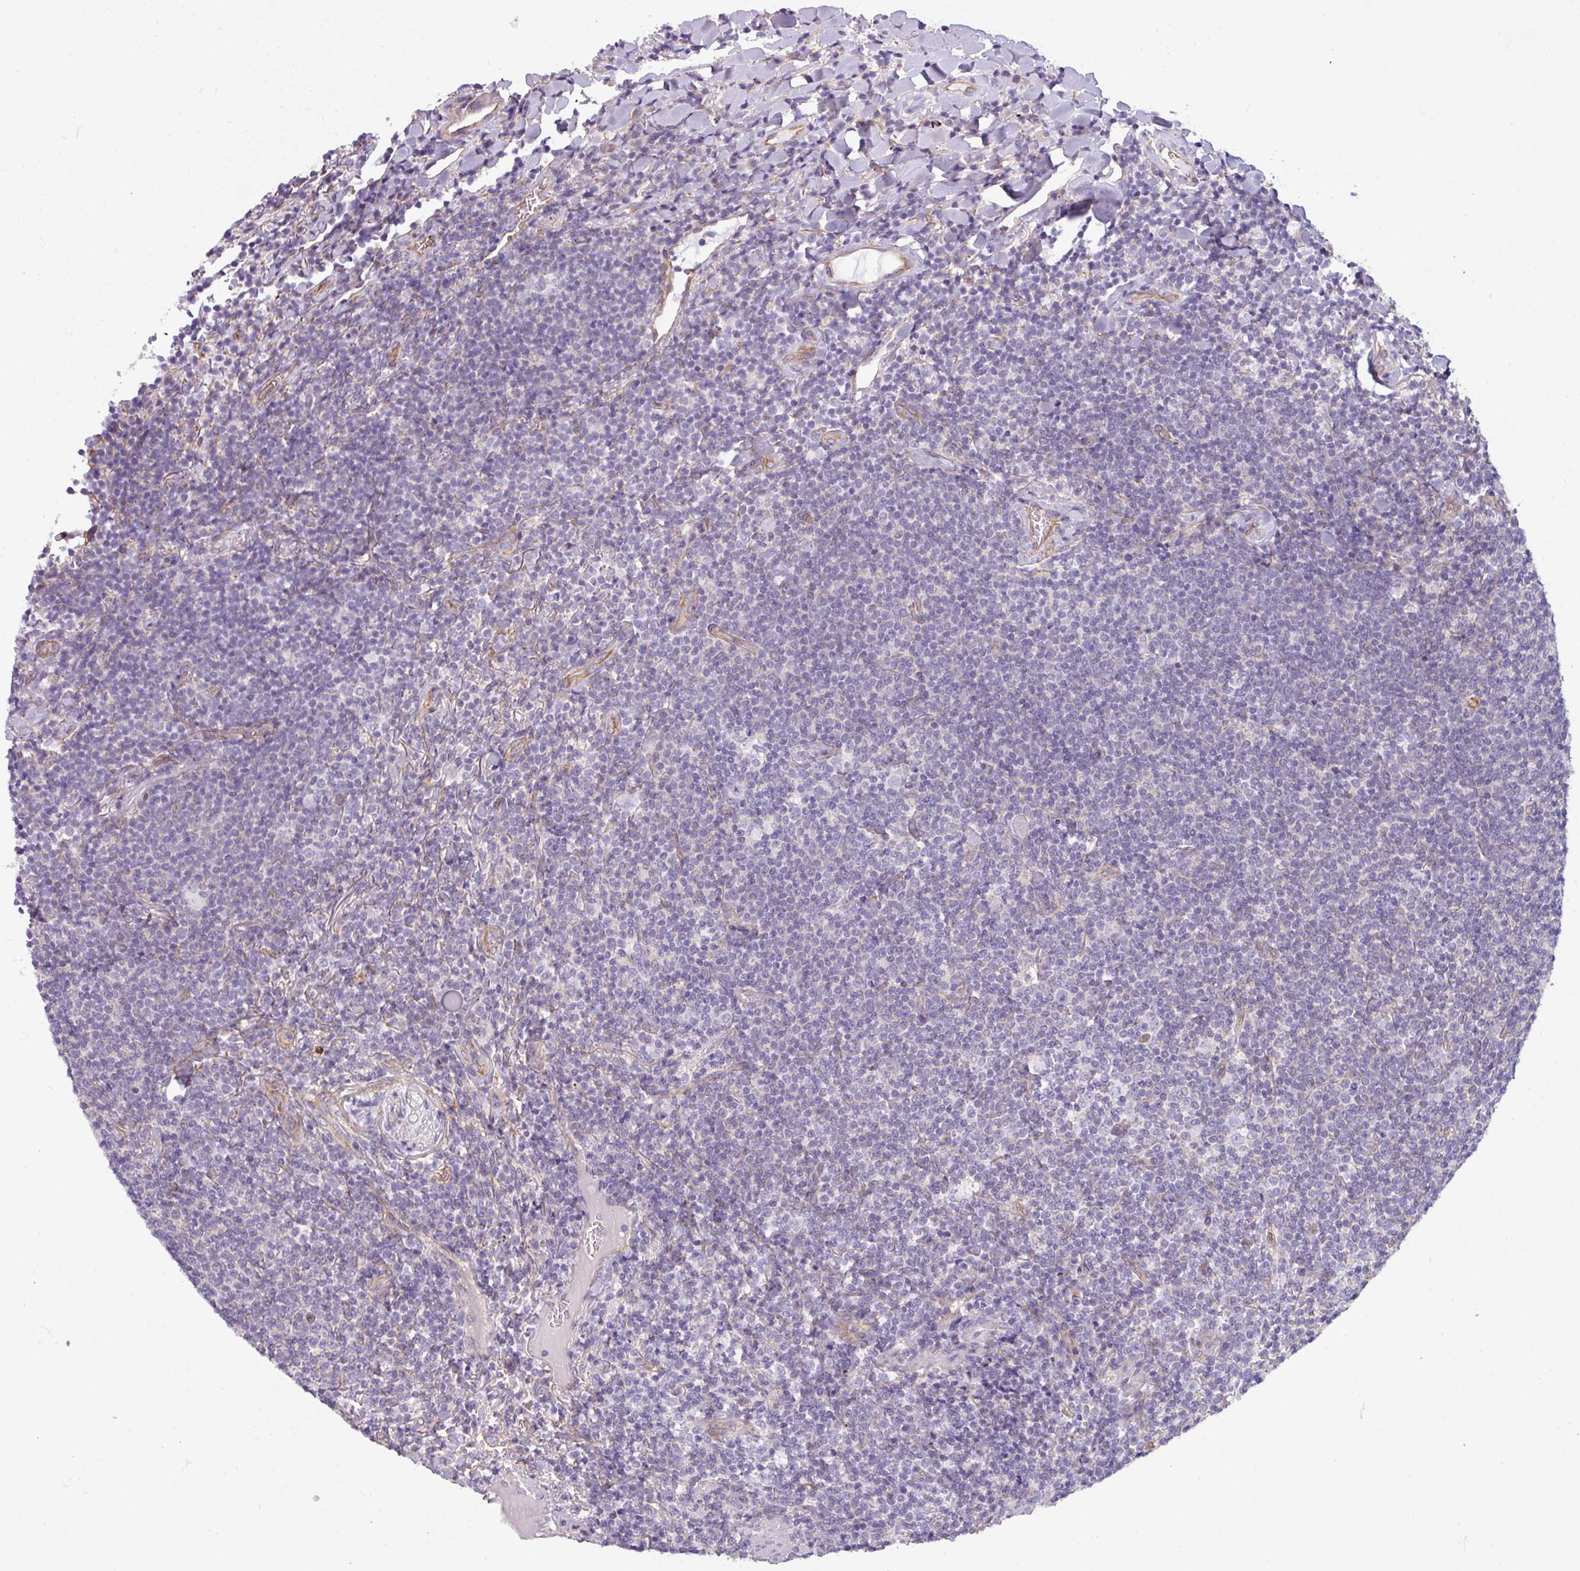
{"staining": {"intensity": "negative", "quantity": "none", "location": "none"}, "tissue": "lymphoma", "cell_type": "Tumor cells", "image_type": "cancer", "snomed": [{"axis": "morphology", "description": "Malignant lymphoma, non-Hodgkin's type, Low grade"}, {"axis": "topography", "description": "Lung"}], "caption": "Image shows no protein expression in tumor cells of malignant lymphoma, non-Hodgkin's type (low-grade) tissue.", "gene": "BUD23", "patient": {"sex": "female", "age": 71}}